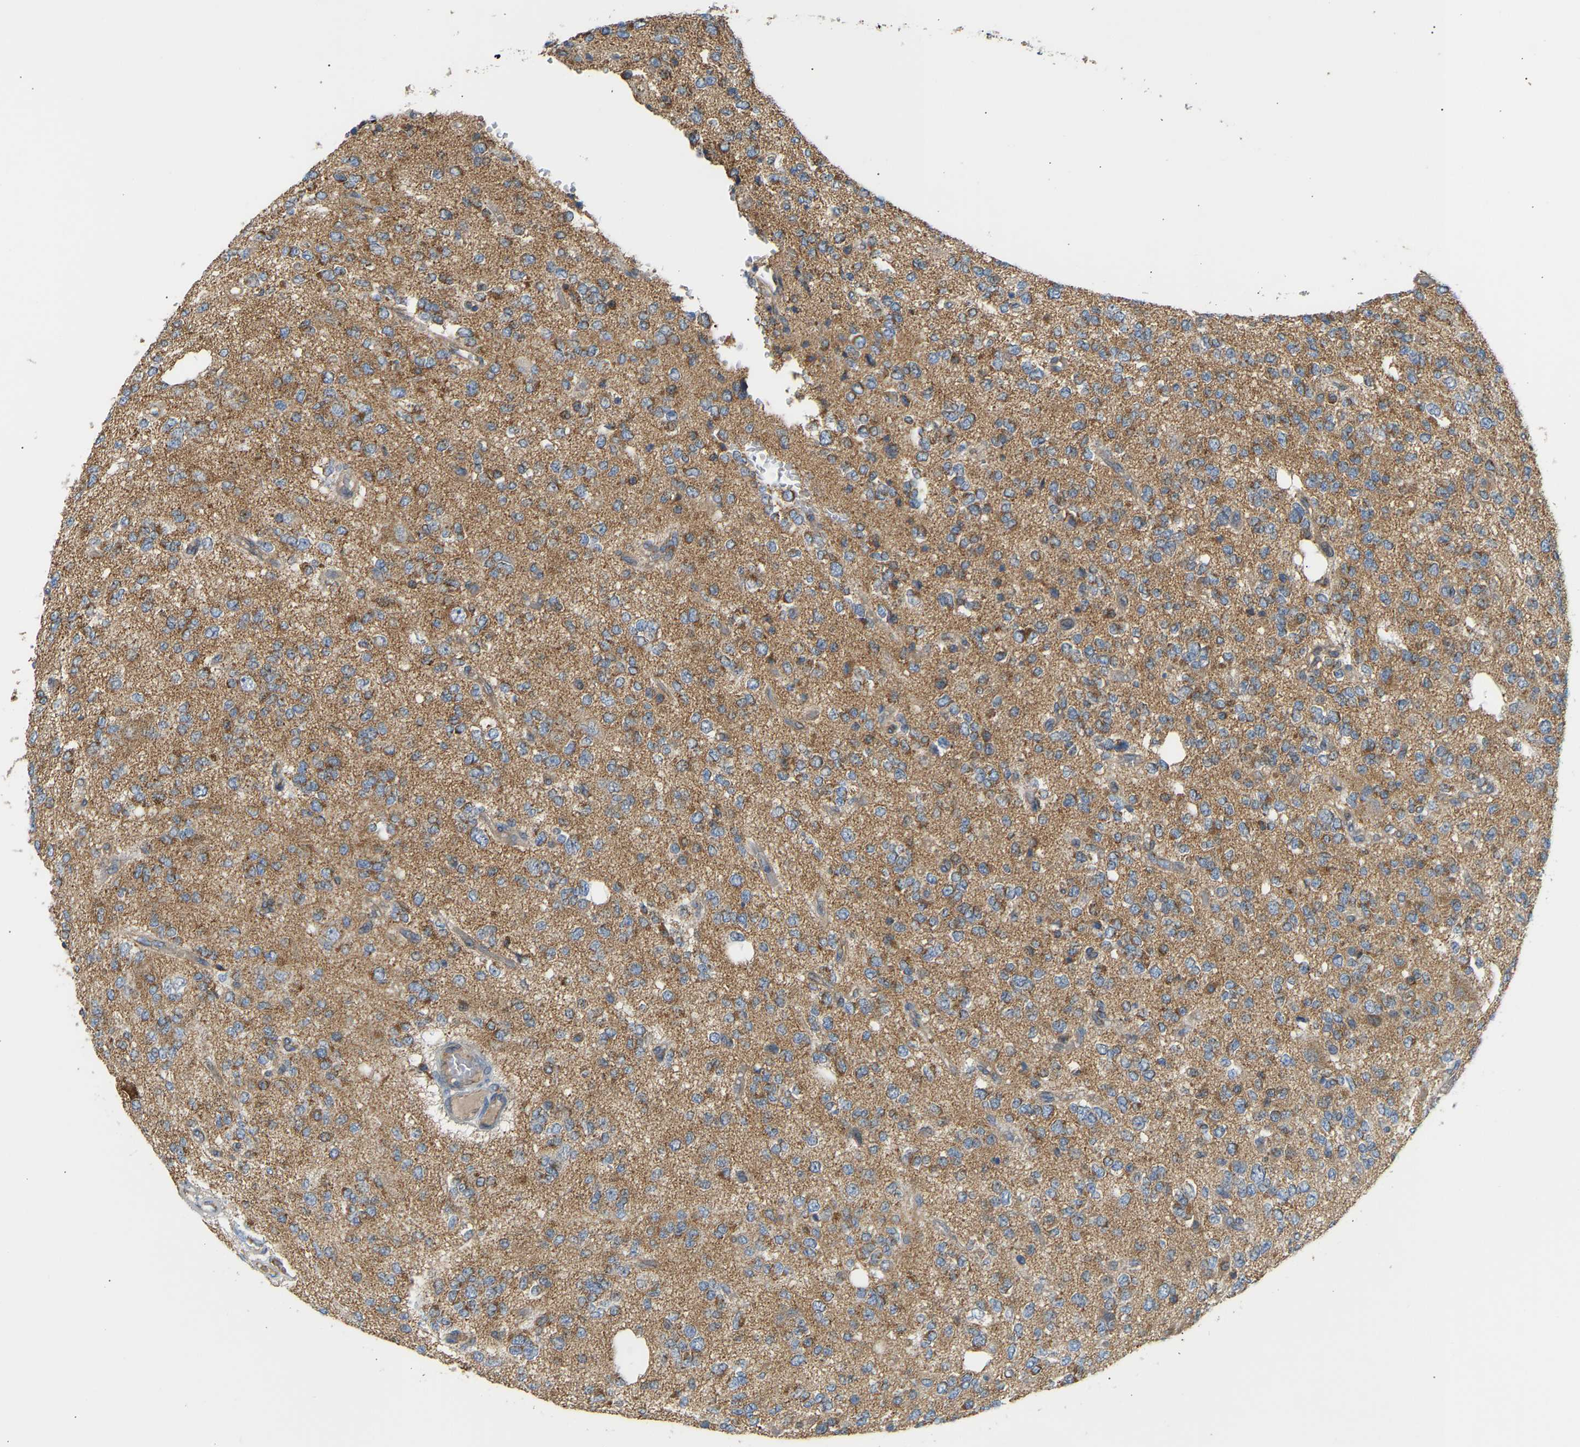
{"staining": {"intensity": "moderate", "quantity": "25%-75%", "location": "cytoplasmic/membranous"}, "tissue": "glioma", "cell_type": "Tumor cells", "image_type": "cancer", "snomed": [{"axis": "morphology", "description": "Glioma, malignant, Low grade"}, {"axis": "topography", "description": "Brain"}], "caption": "Protein positivity by immunohistochemistry reveals moderate cytoplasmic/membranous expression in about 25%-75% of tumor cells in malignant glioma (low-grade). (Brightfield microscopy of DAB IHC at high magnification).", "gene": "YIPF2", "patient": {"sex": "male", "age": 38}}